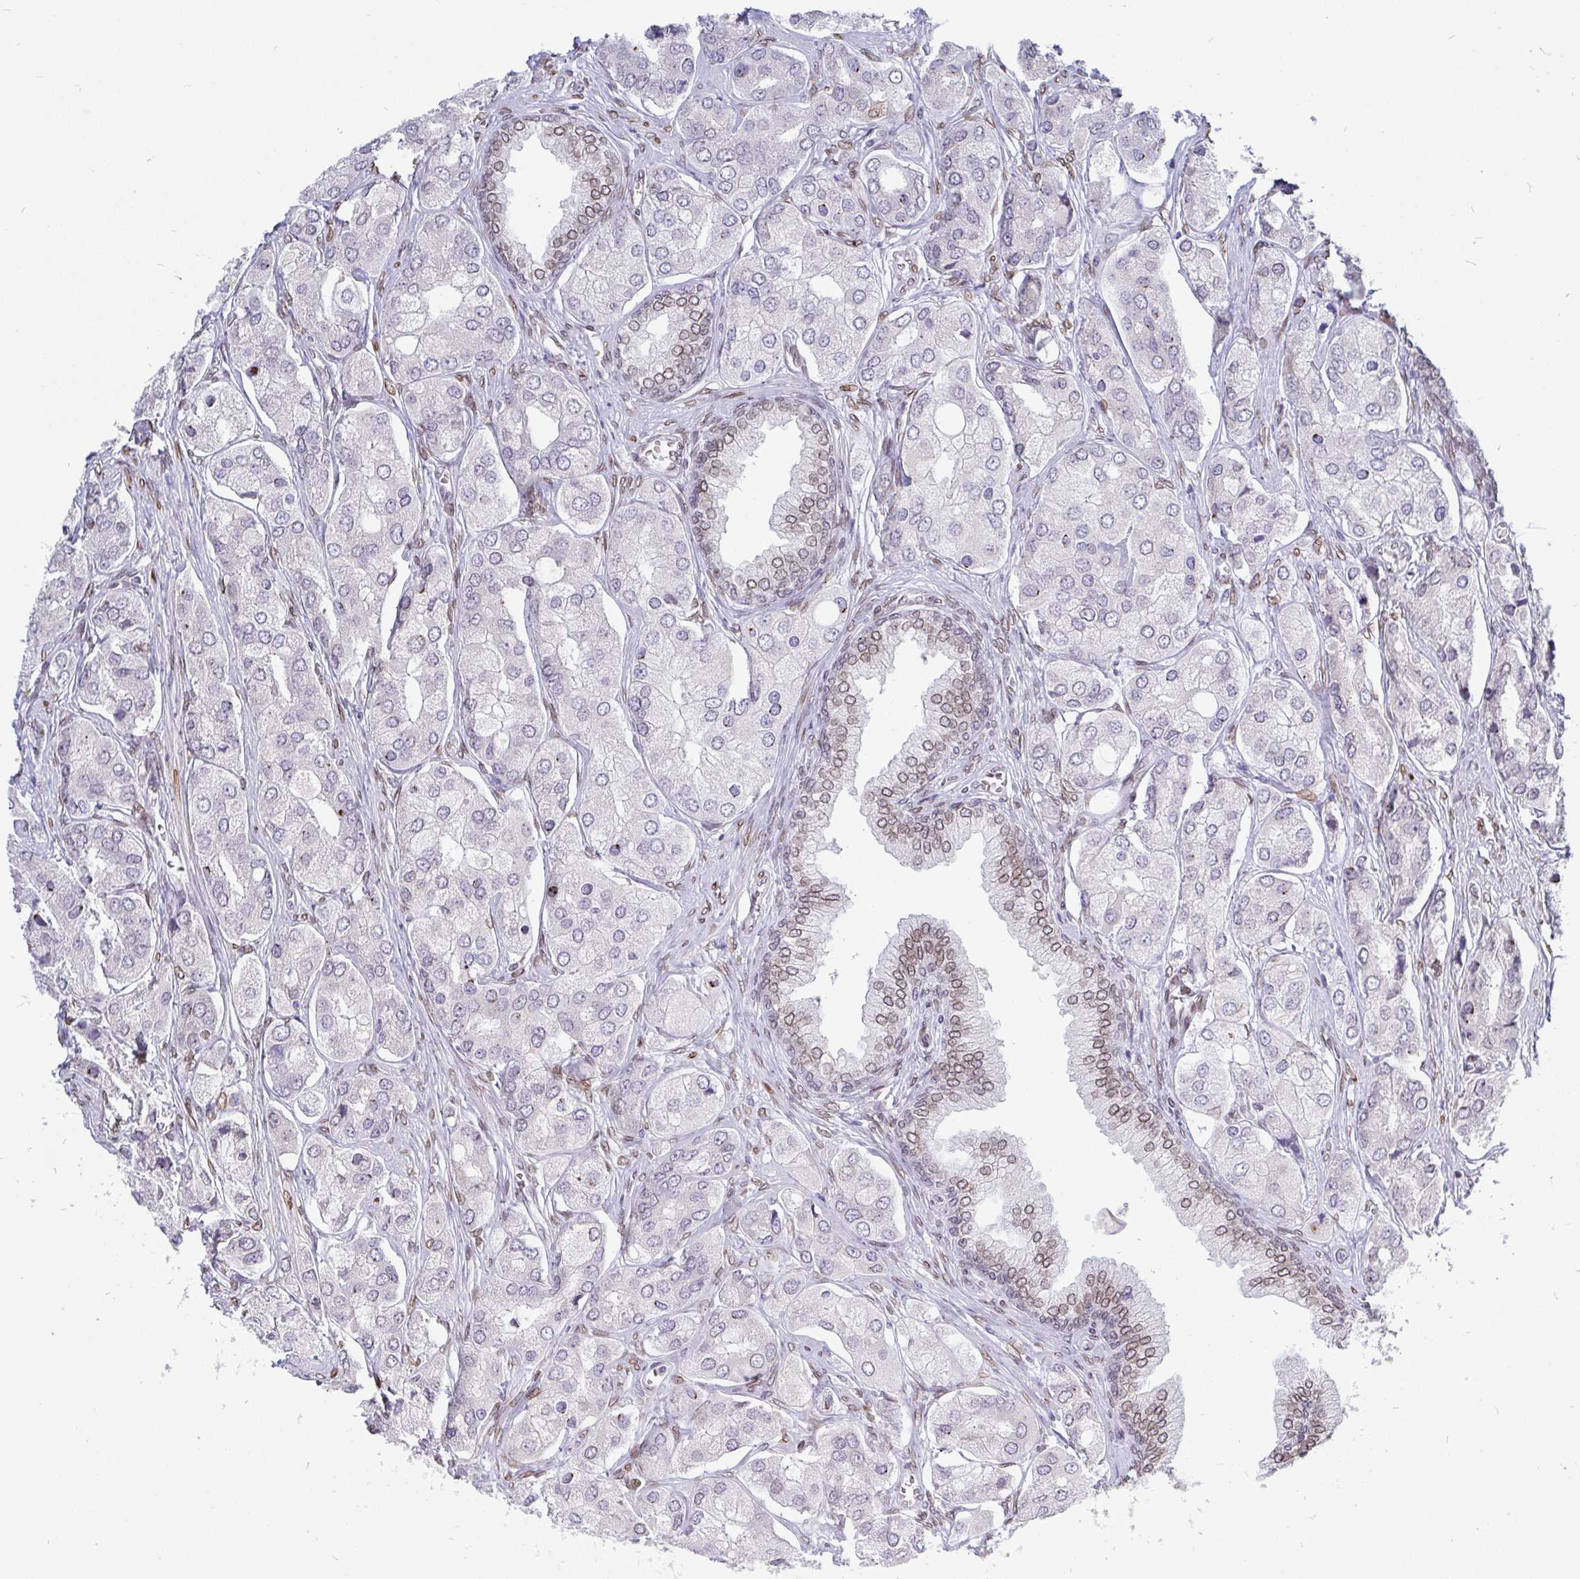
{"staining": {"intensity": "negative", "quantity": "none", "location": "none"}, "tissue": "prostate cancer", "cell_type": "Tumor cells", "image_type": "cancer", "snomed": [{"axis": "morphology", "description": "Adenocarcinoma, Low grade"}, {"axis": "topography", "description": "Prostate"}], "caption": "There is no significant staining in tumor cells of adenocarcinoma (low-grade) (prostate).", "gene": "EMD", "patient": {"sex": "male", "age": 69}}